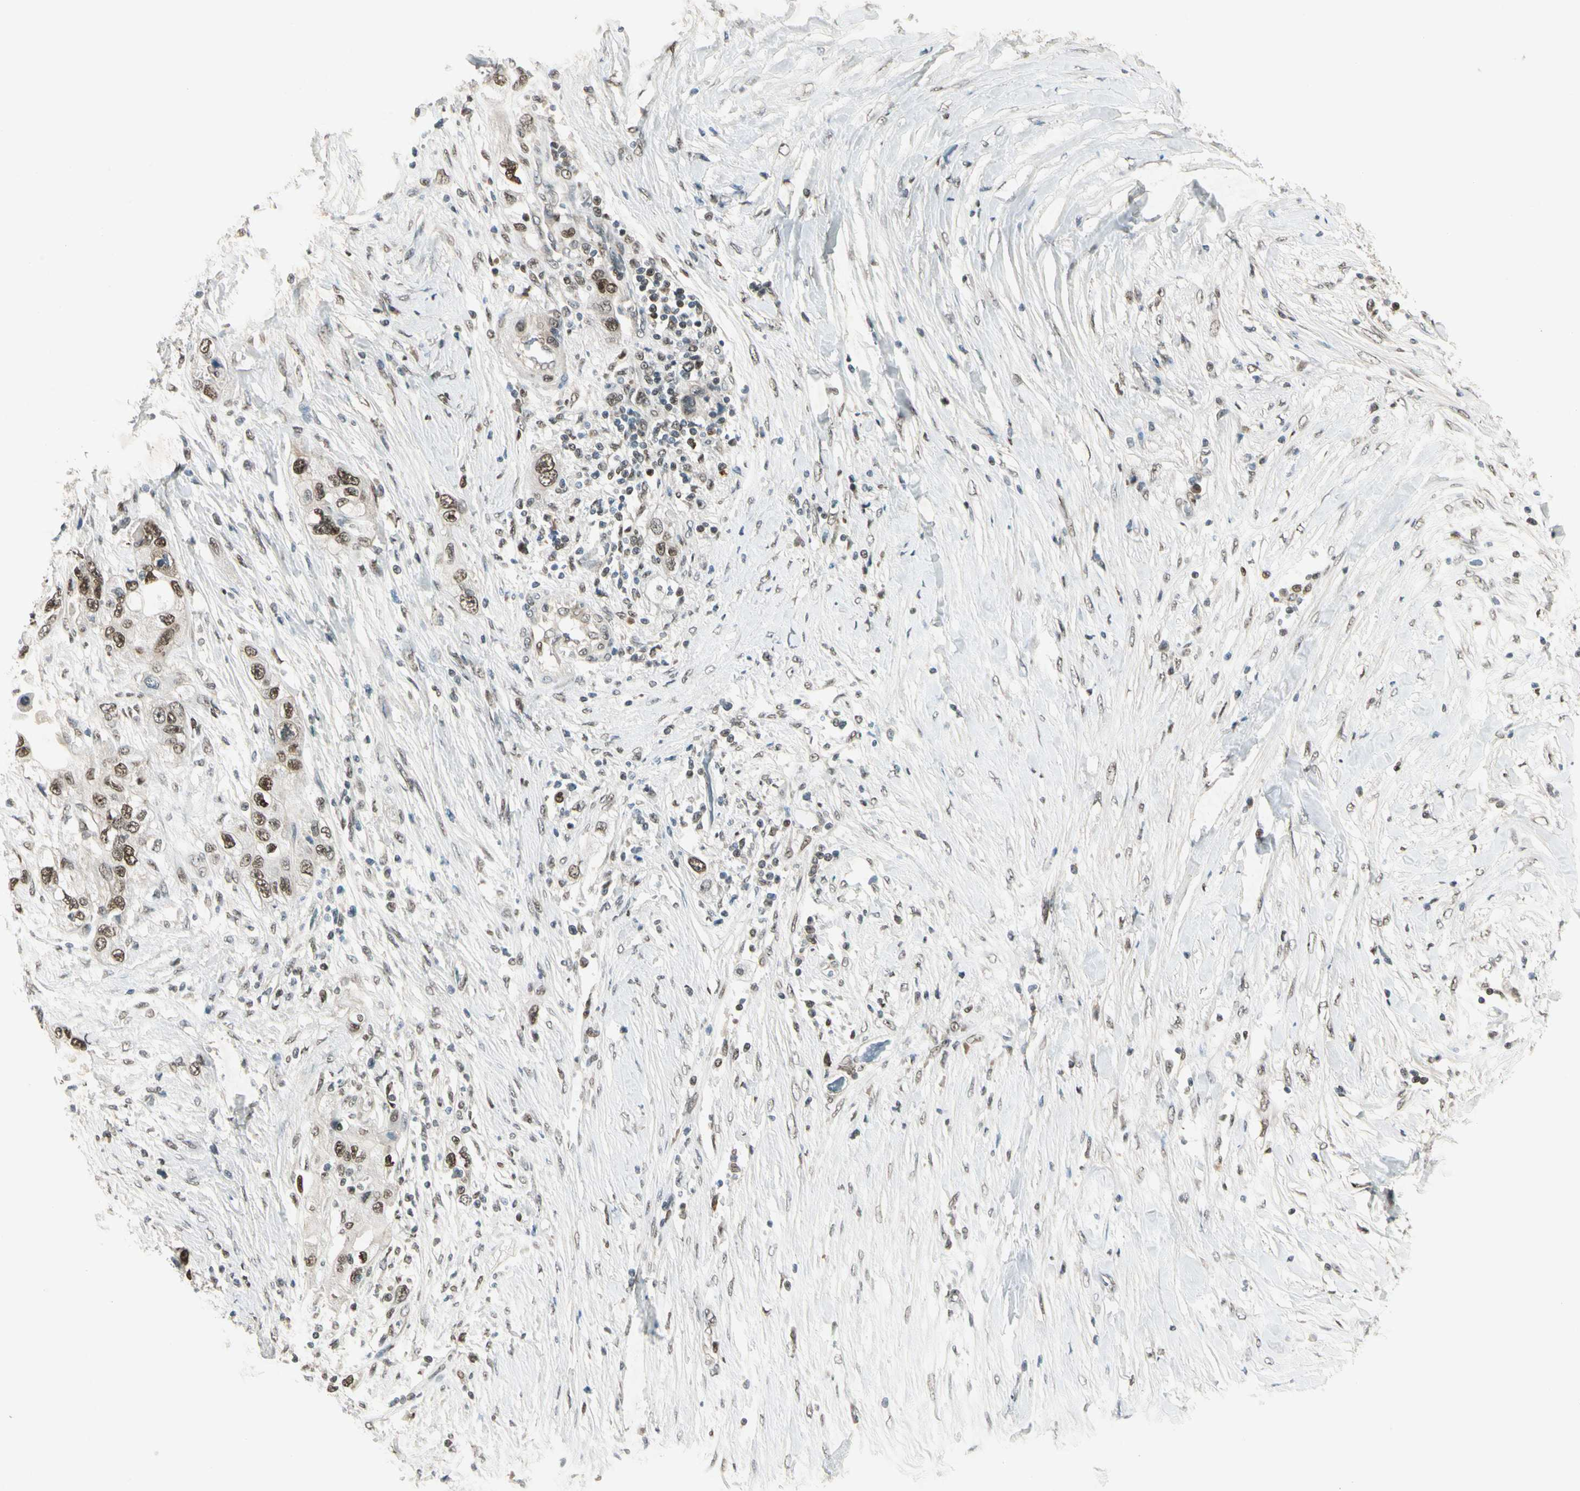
{"staining": {"intensity": "moderate", "quantity": ">75%", "location": "nuclear"}, "tissue": "pancreatic cancer", "cell_type": "Tumor cells", "image_type": "cancer", "snomed": [{"axis": "morphology", "description": "Adenocarcinoma, NOS"}, {"axis": "topography", "description": "Pancreas"}], "caption": "Pancreatic cancer (adenocarcinoma) stained for a protein (brown) reveals moderate nuclear positive positivity in about >75% of tumor cells.", "gene": "GTF3A", "patient": {"sex": "female", "age": 70}}